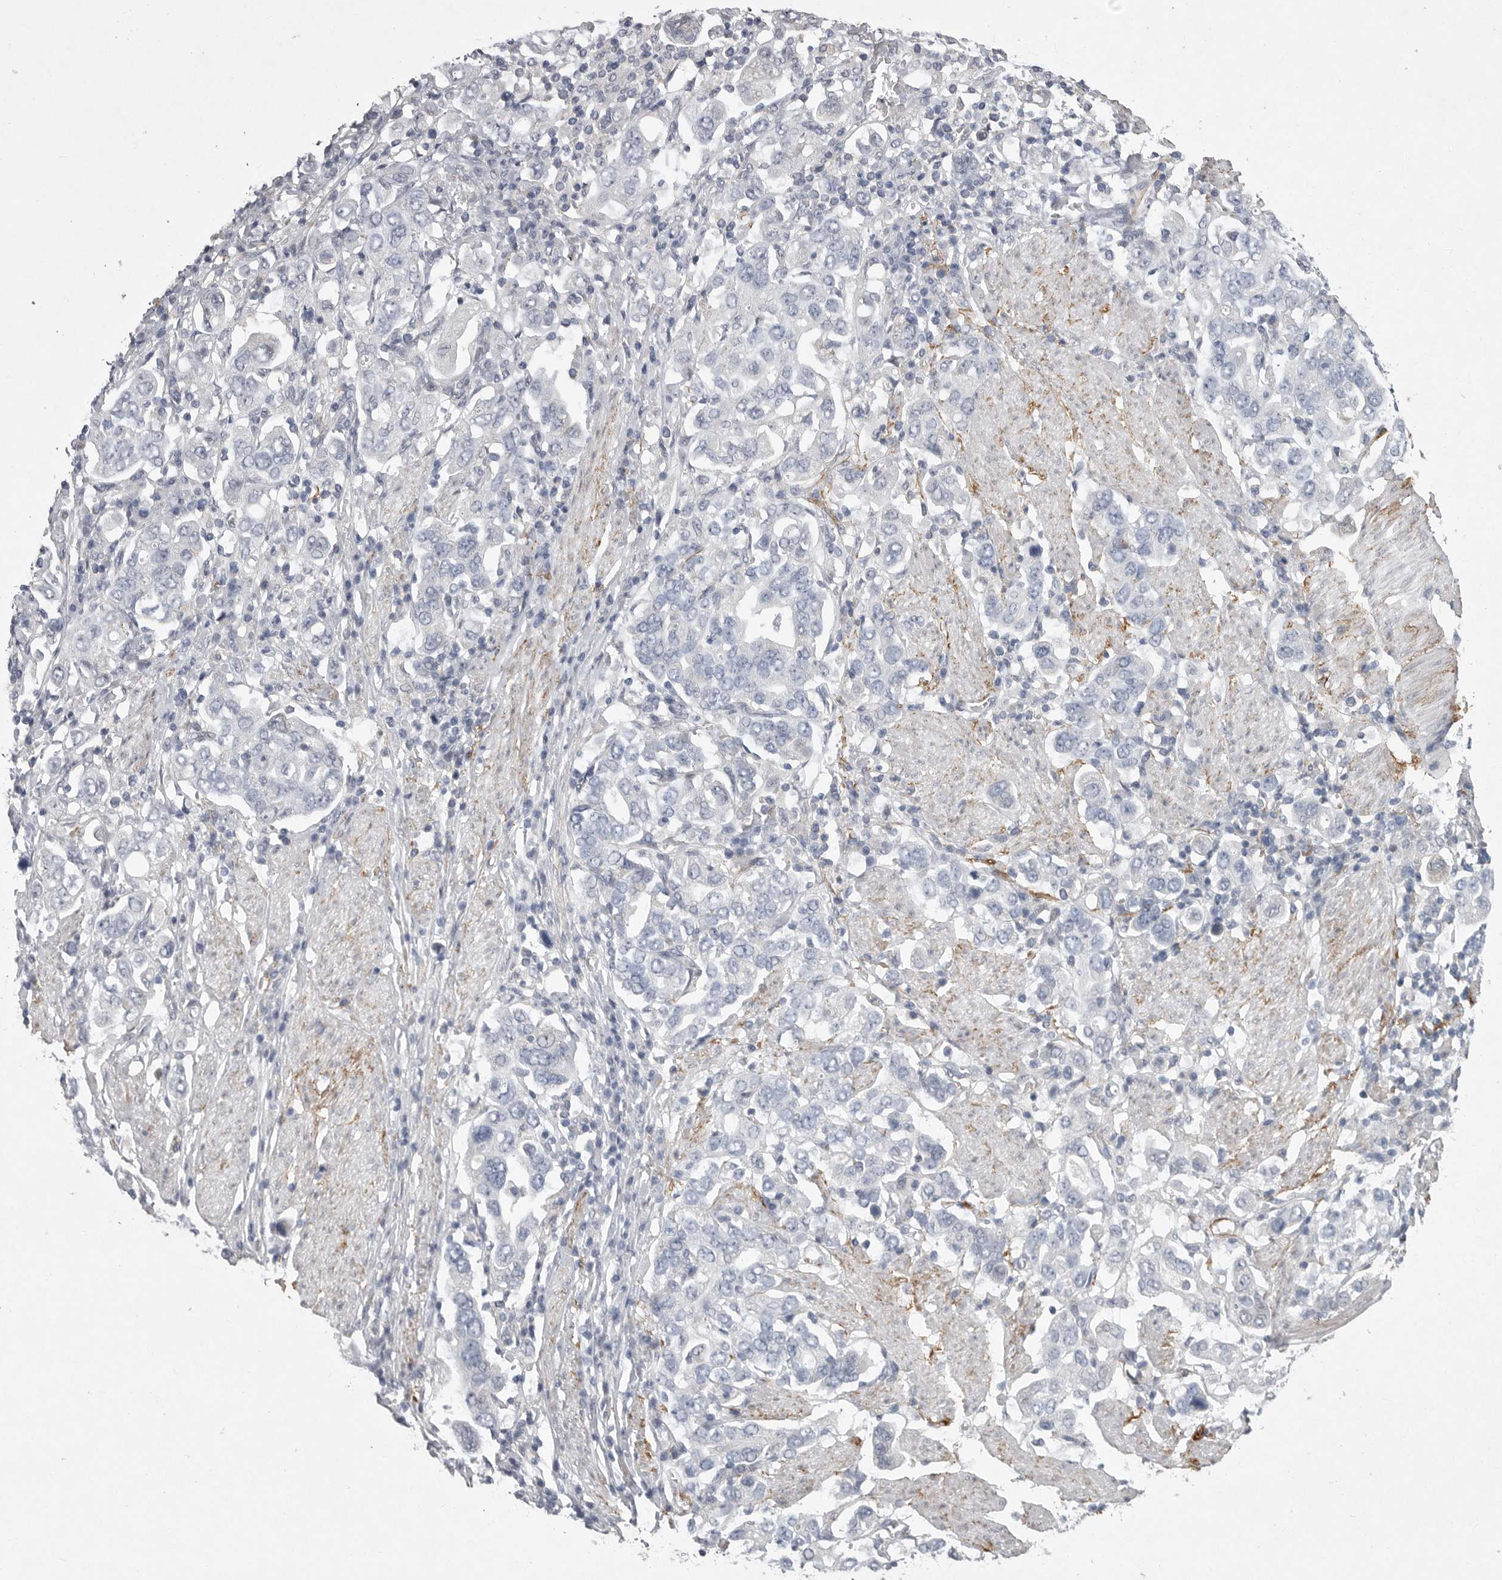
{"staining": {"intensity": "negative", "quantity": "none", "location": "none"}, "tissue": "stomach cancer", "cell_type": "Tumor cells", "image_type": "cancer", "snomed": [{"axis": "morphology", "description": "Adenocarcinoma, NOS"}, {"axis": "topography", "description": "Stomach, upper"}], "caption": "DAB immunohistochemical staining of human adenocarcinoma (stomach) exhibits no significant expression in tumor cells.", "gene": "CRP", "patient": {"sex": "male", "age": 62}}